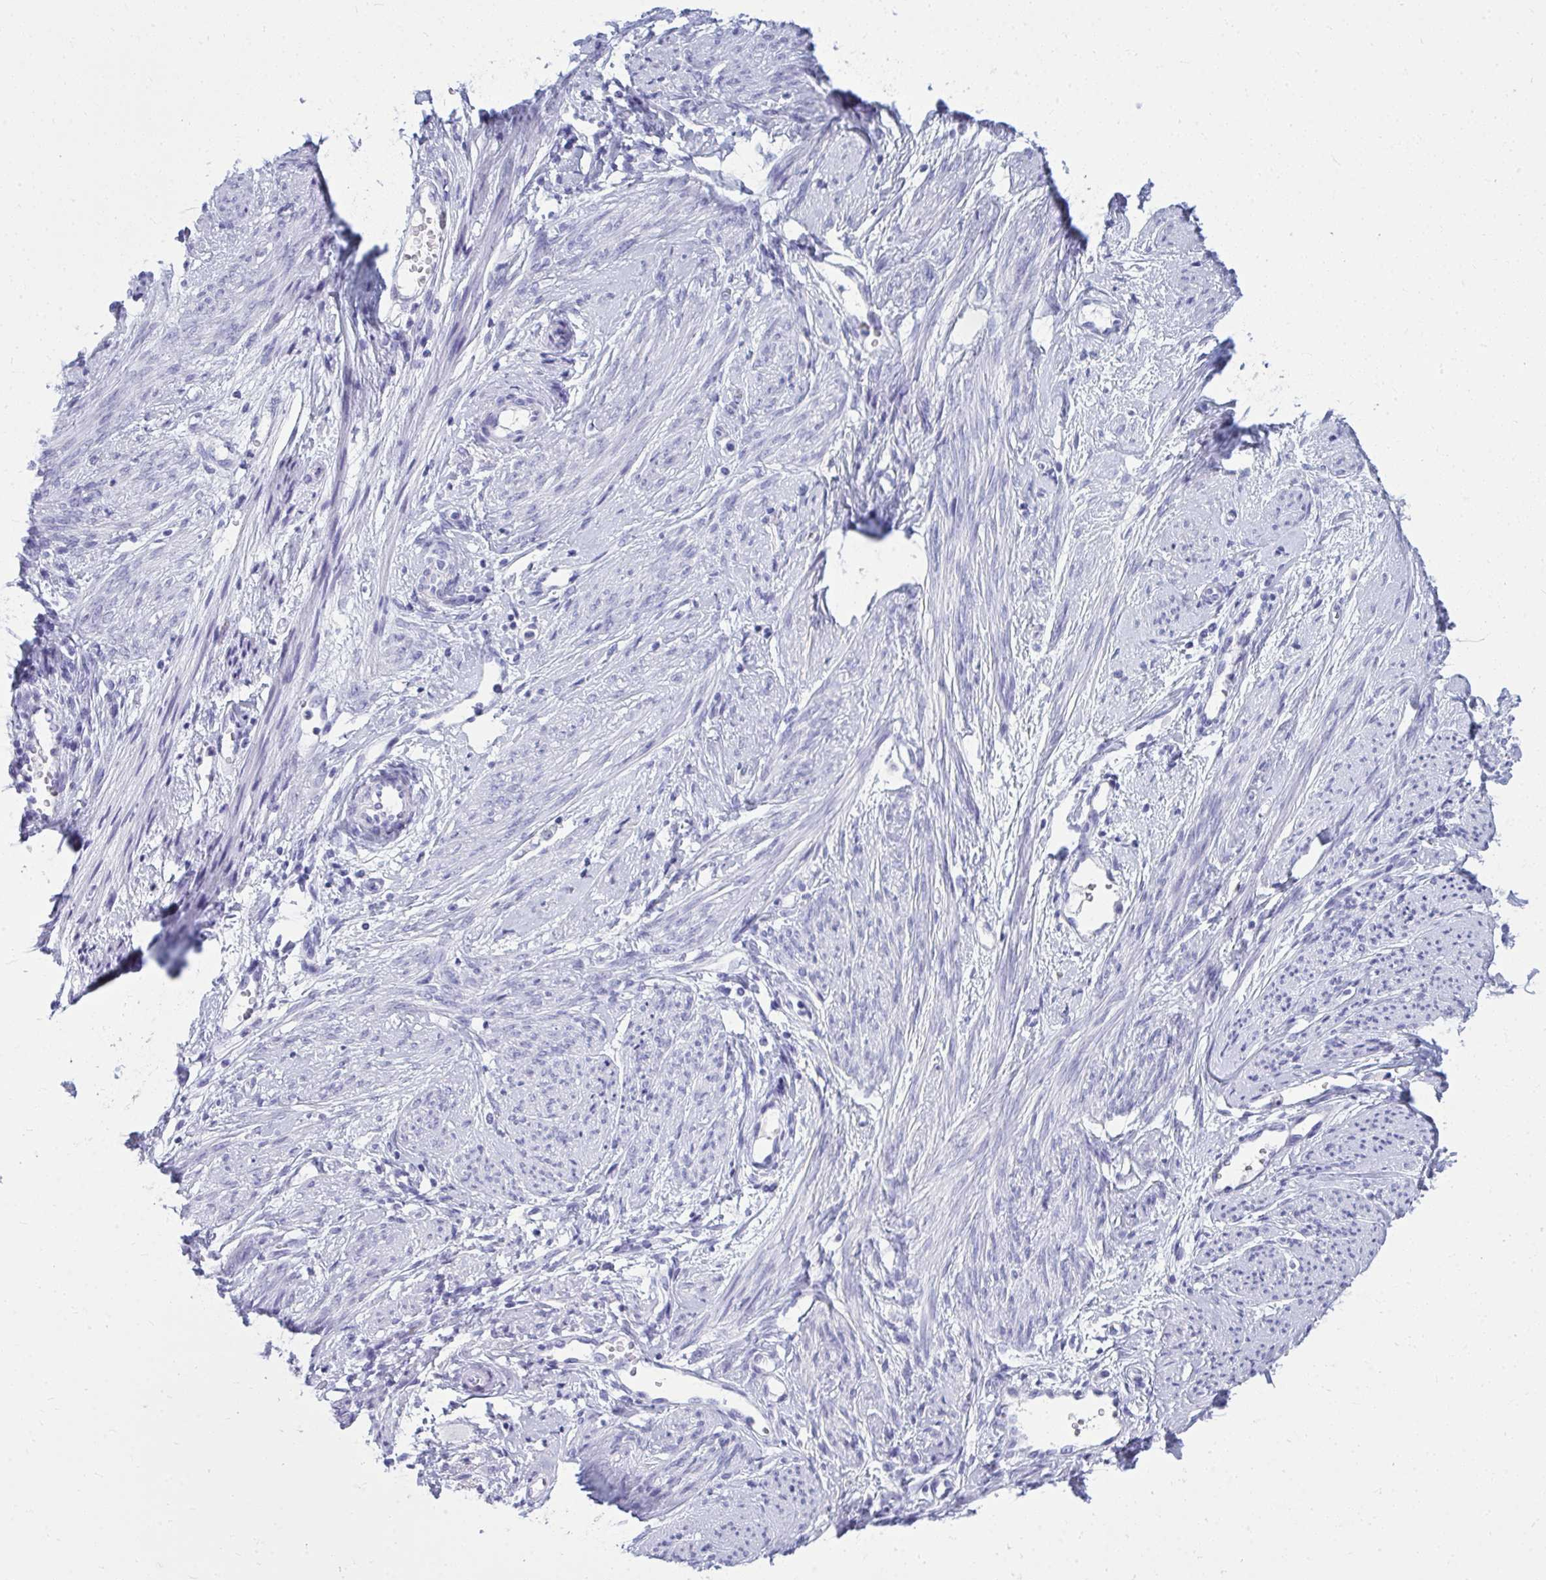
{"staining": {"intensity": "negative", "quantity": "none", "location": "none"}, "tissue": "endometrial cancer", "cell_type": "Tumor cells", "image_type": "cancer", "snomed": [{"axis": "morphology", "description": "Adenocarcinoma, NOS"}, {"axis": "topography", "description": "Endometrium"}], "caption": "A micrograph of endometrial cancer (adenocarcinoma) stained for a protein reveals no brown staining in tumor cells.", "gene": "QDPR", "patient": {"sex": "female", "age": 57}}